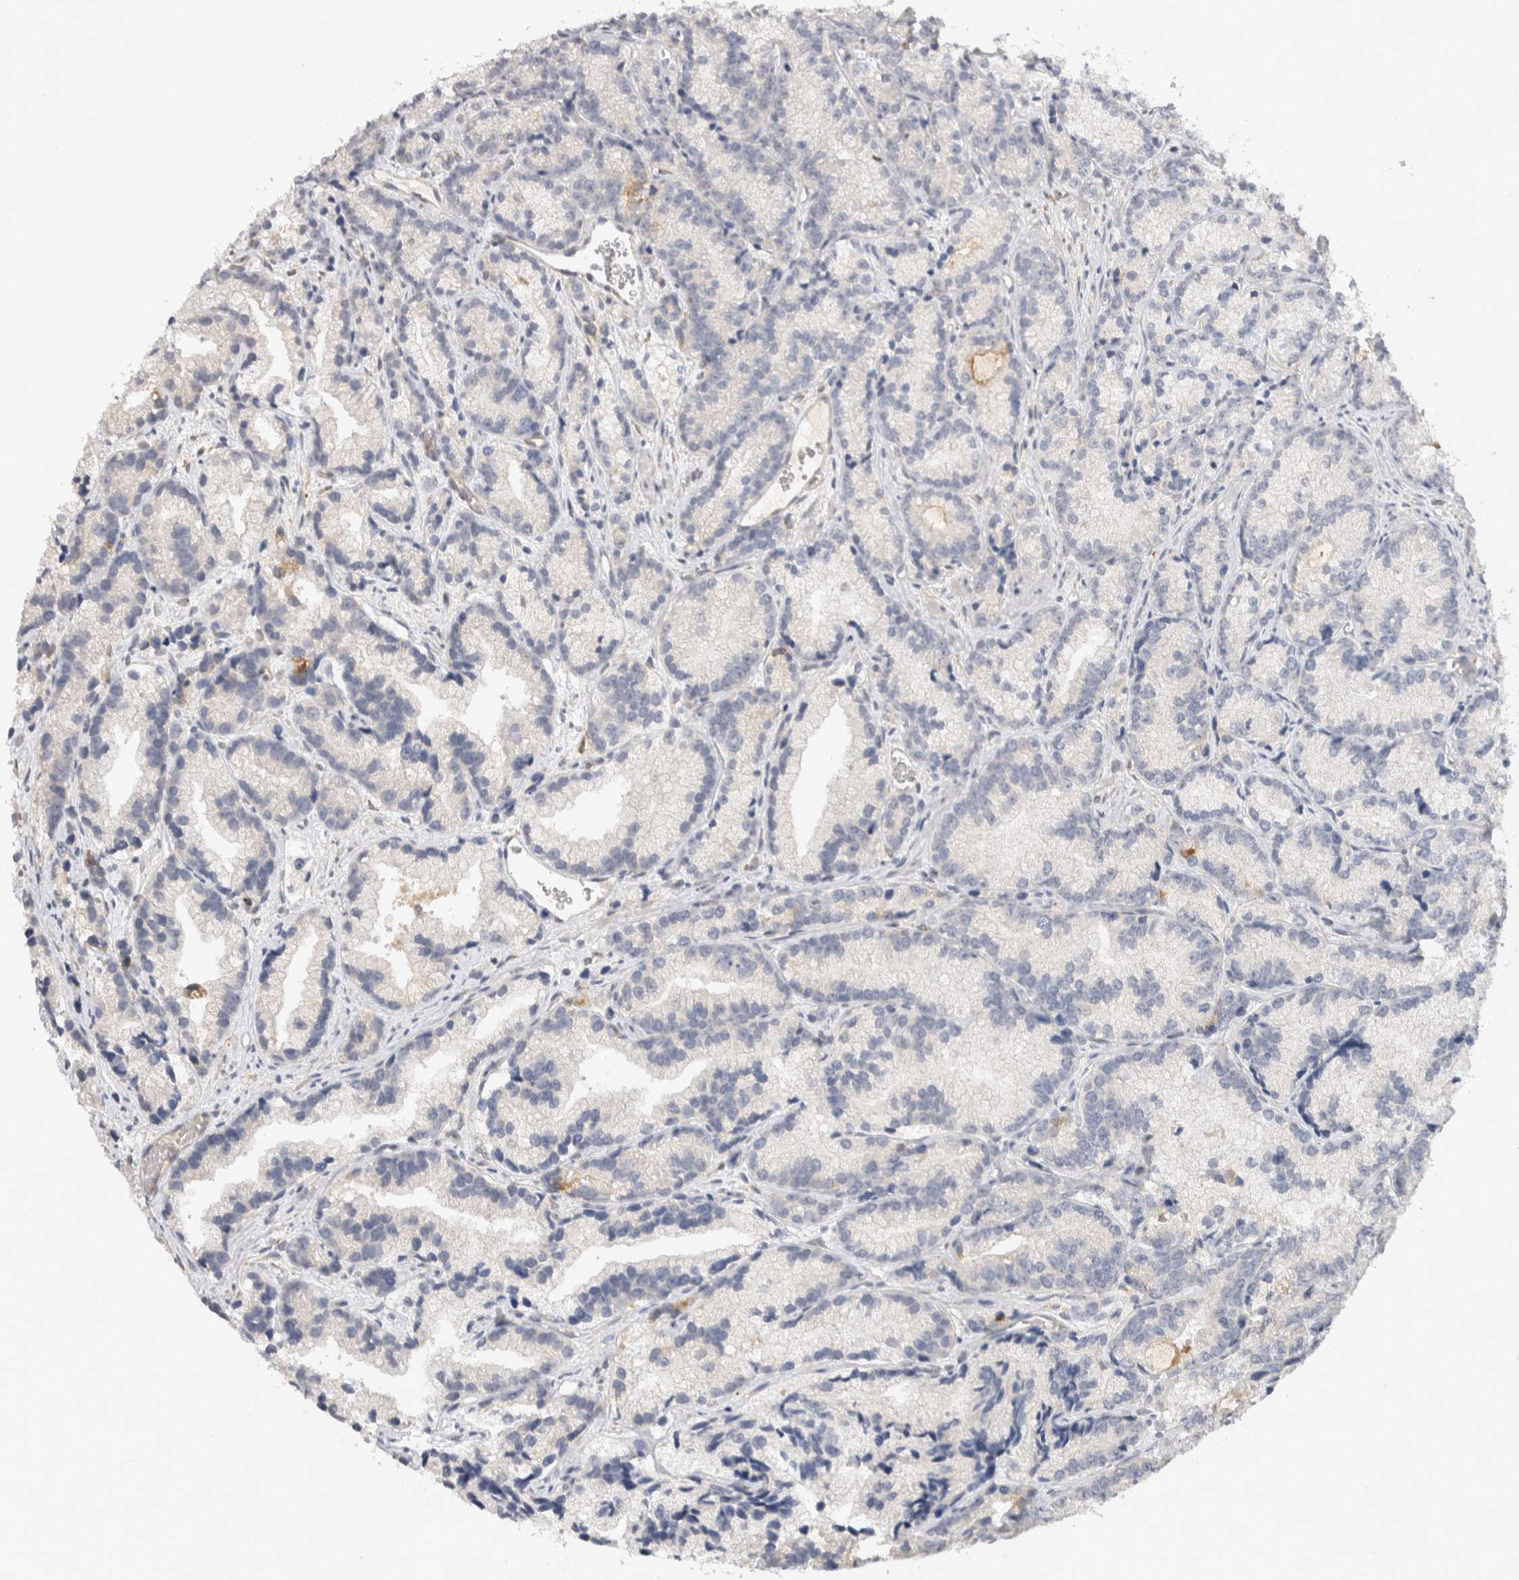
{"staining": {"intensity": "negative", "quantity": "none", "location": "none"}, "tissue": "prostate cancer", "cell_type": "Tumor cells", "image_type": "cancer", "snomed": [{"axis": "morphology", "description": "Adenocarcinoma, Low grade"}, {"axis": "topography", "description": "Prostate"}], "caption": "This is an immunohistochemistry (IHC) image of prostate adenocarcinoma (low-grade). There is no expression in tumor cells.", "gene": "APOL2", "patient": {"sex": "male", "age": 89}}